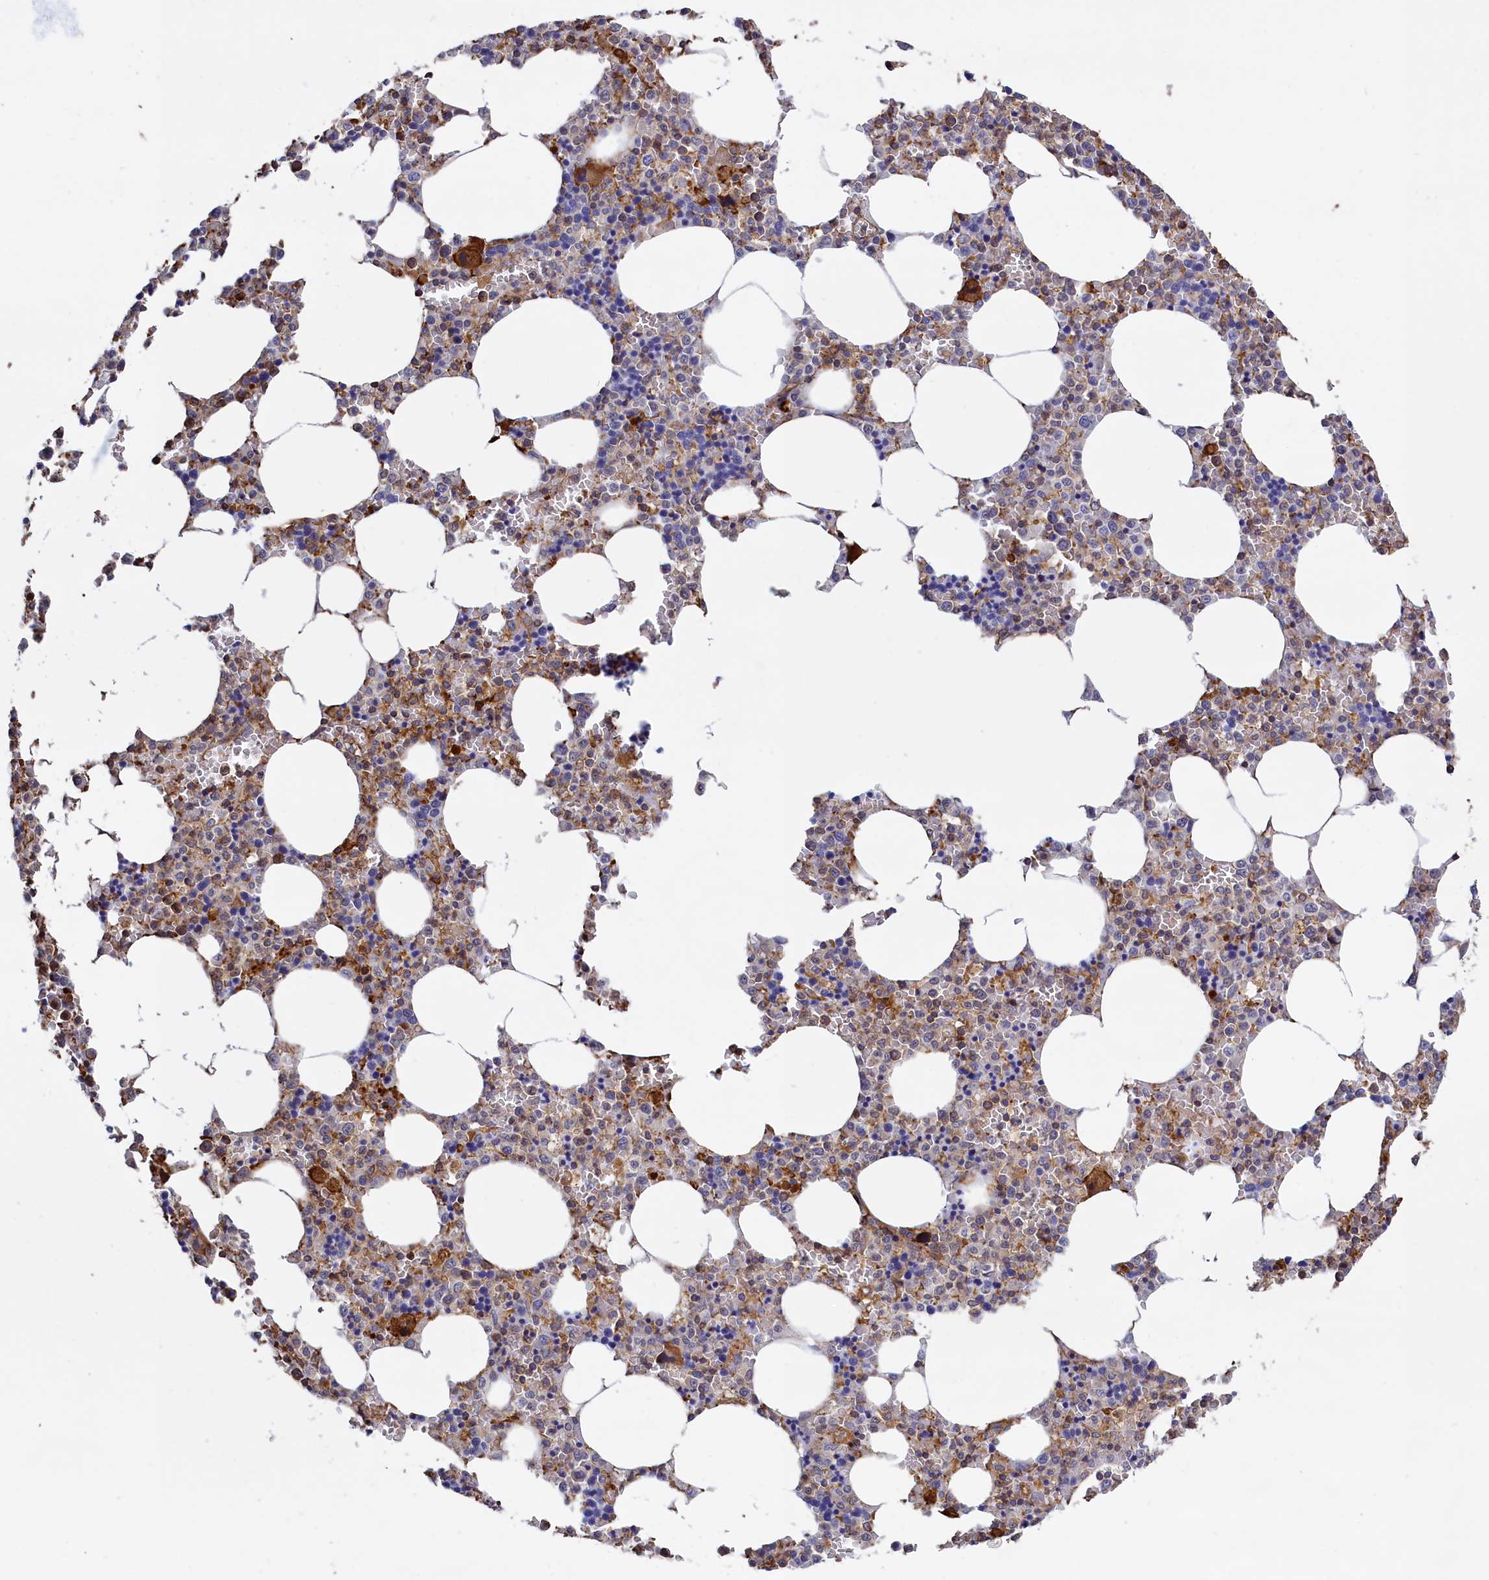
{"staining": {"intensity": "moderate", "quantity": "<25%", "location": "cytoplasmic/membranous"}, "tissue": "bone marrow", "cell_type": "Hematopoietic cells", "image_type": "normal", "snomed": [{"axis": "morphology", "description": "Normal tissue, NOS"}, {"axis": "topography", "description": "Bone marrow"}], "caption": "Immunohistochemical staining of benign bone marrow demonstrates moderate cytoplasmic/membranous protein staining in about <25% of hematopoietic cells.", "gene": "ANKRD27", "patient": {"sex": "male", "age": 70}}